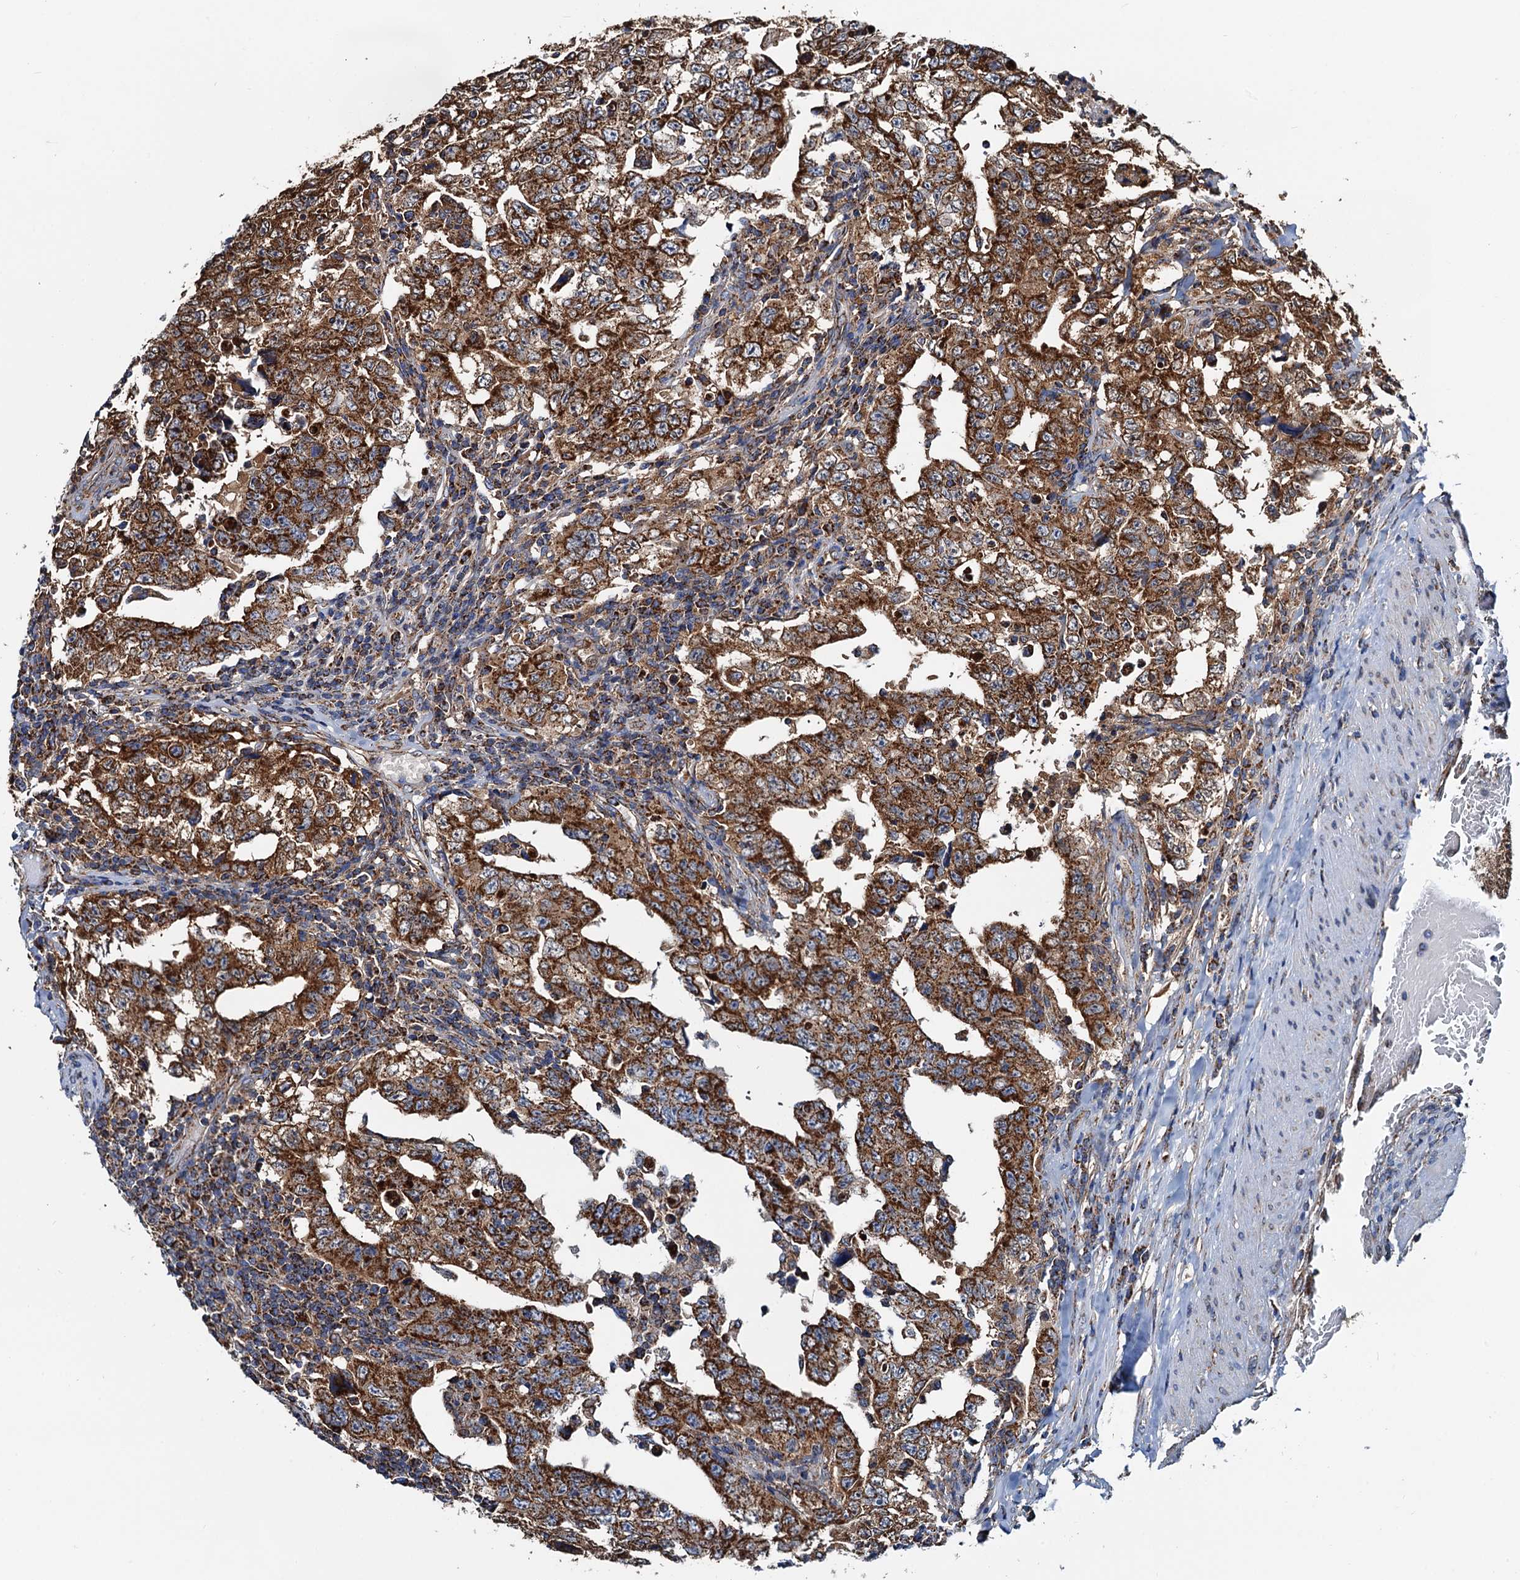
{"staining": {"intensity": "strong", "quantity": ">75%", "location": "cytoplasmic/membranous"}, "tissue": "testis cancer", "cell_type": "Tumor cells", "image_type": "cancer", "snomed": [{"axis": "morphology", "description": "Carcinoma, Embryonal, NOS"}, {"axis": "topography", "description": "Testis"}], "caption": "The image demonstrates immunohistochemical staining of embryonal carcinoma (testis). There is strong cytoplasmic/membranous staining is identified in about >75% of tumor cells. Nuclei are stained in blue.", "gene": "AAGAB", "patient": {"sex": "male", "age": 26}}